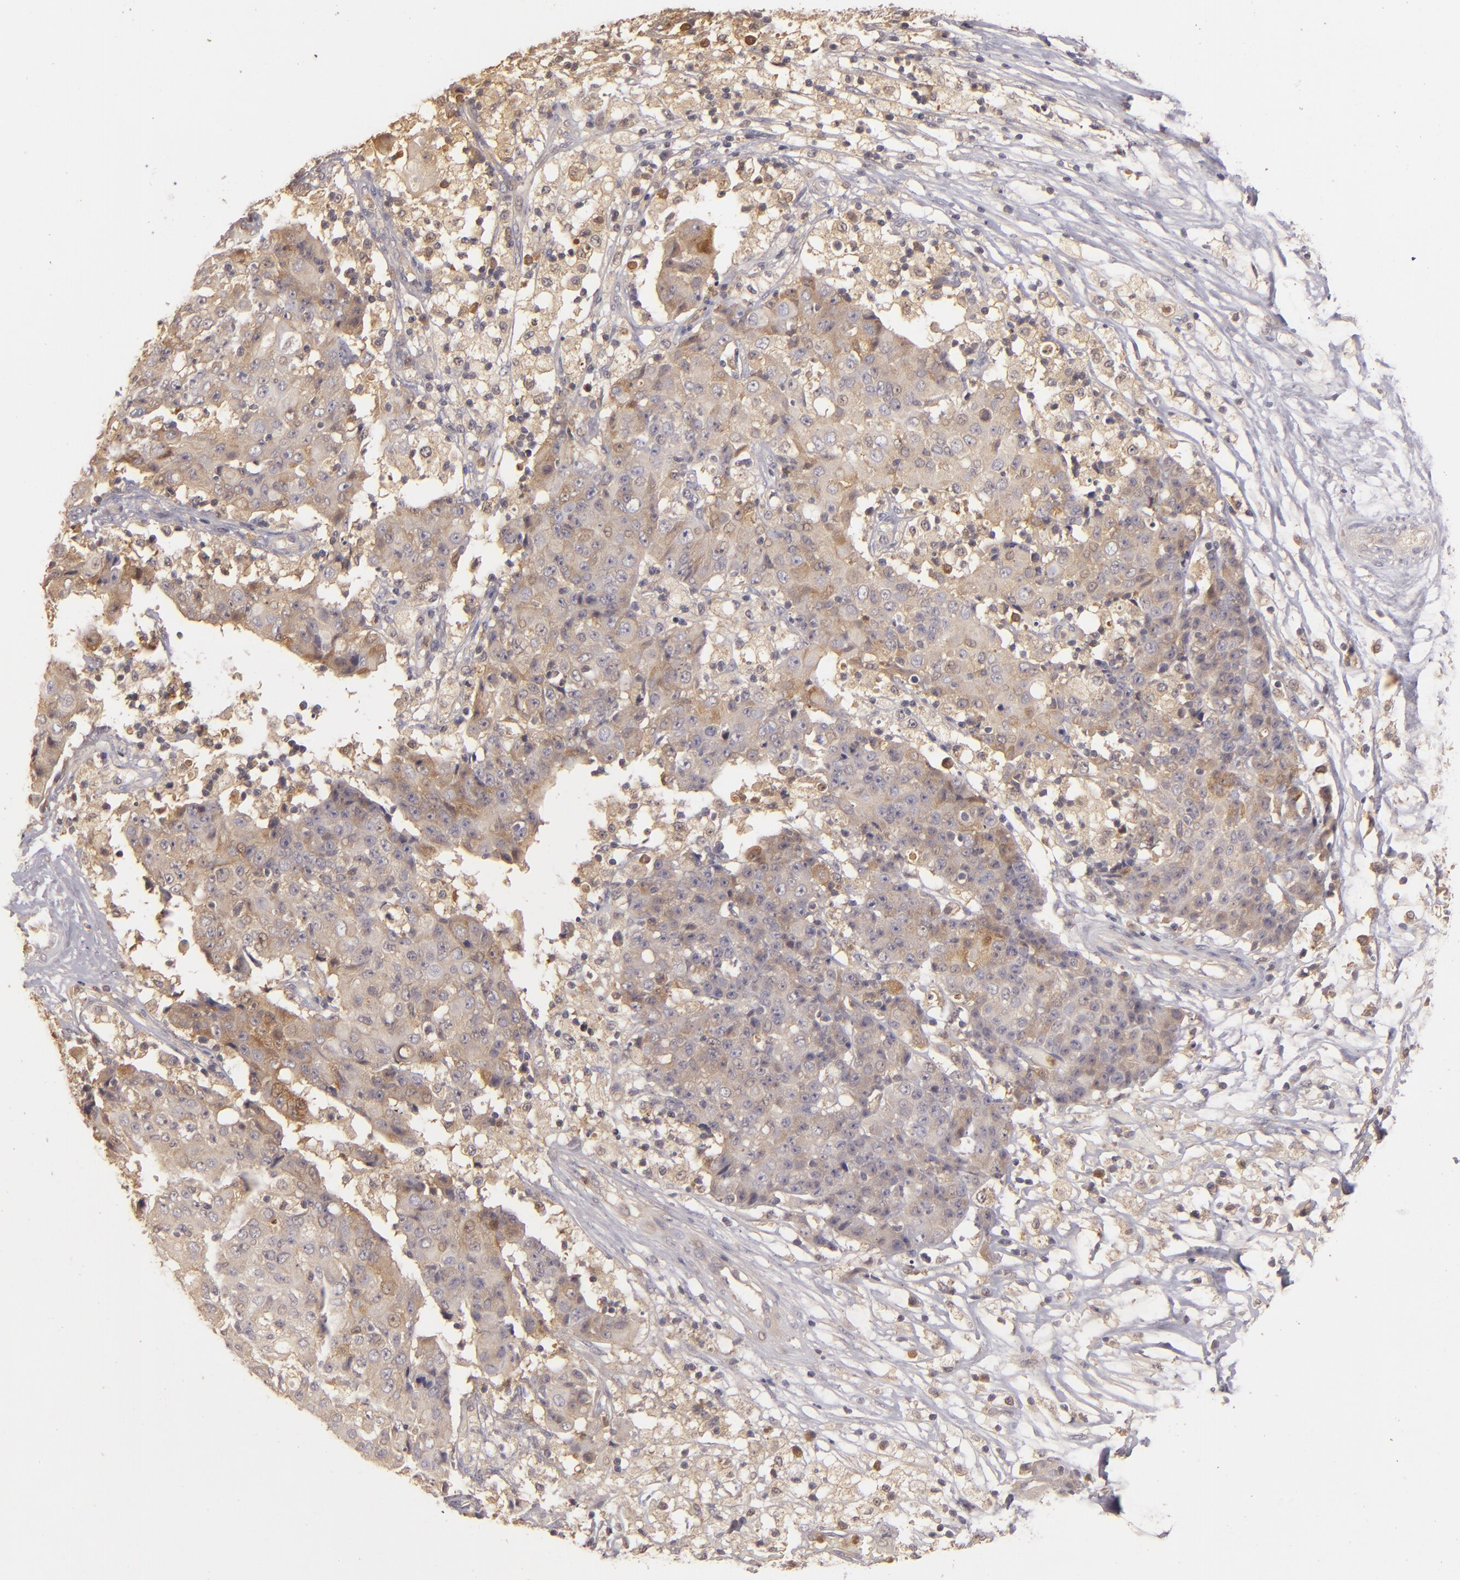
{"staining": {"intensity": "moderate", "quantity": ">75%", "location": "cytoplasmic/membranous"}, "tissue": "ovarian cancer", "cell_type": "Tumor cells", "image_type": "cancer", "snomed": [{"axis": "morphology", "description": "Carcinoma, endometroid"}, {"axis": "topography", "description": "Ovary"}], "caption": "Protein staining exhibits moderate cytoplasmic/membranous expression in approximately >75% of tumor cells in ovarian endometroid carcinoma.", "gene": "PRKCD", "patient": {"sex": "female", "age": 42}}